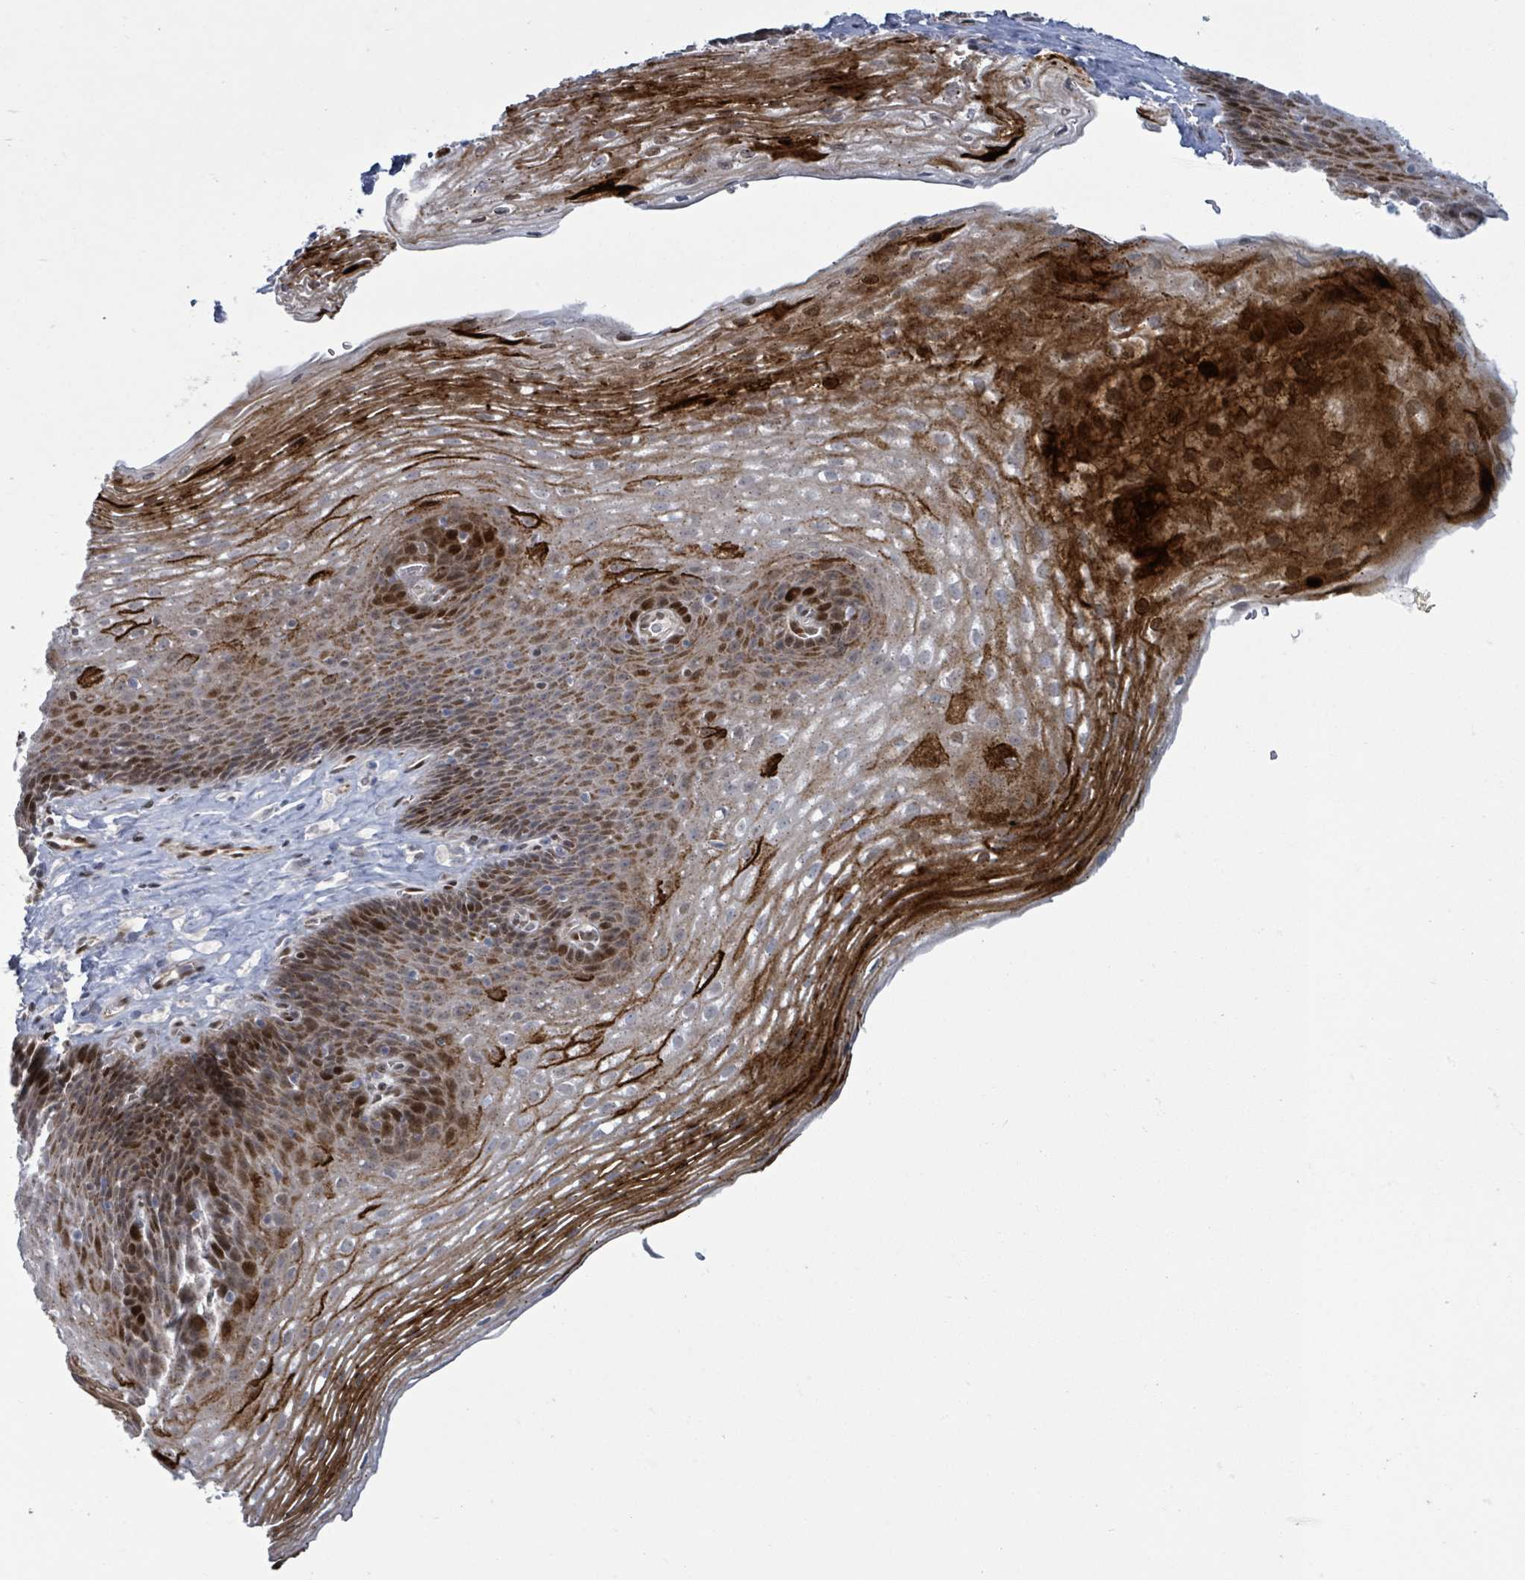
{"staining": {"intensity": "moderate", "quantity": "25%-75%", "location": "cytoplasmic/membranous,nuclear"}, "tissue": "esophagus", "cell_type": "Squamous epithelial cells", "image_type": "normal", "snomed": [{"axis": "morphology", "description": "Normal tissue, NOS"}, {"axis": "topography", "description": "Esophagus"}], "caption": "This is an image of immunohistochemistry staining of benign esophagus, which shows moderate positivity in the cytoplasmic/membranous,nuclear of squamous epithelial cells.", "gene": "TUSC1", "patient": {"sex": "female", "age": 66}}